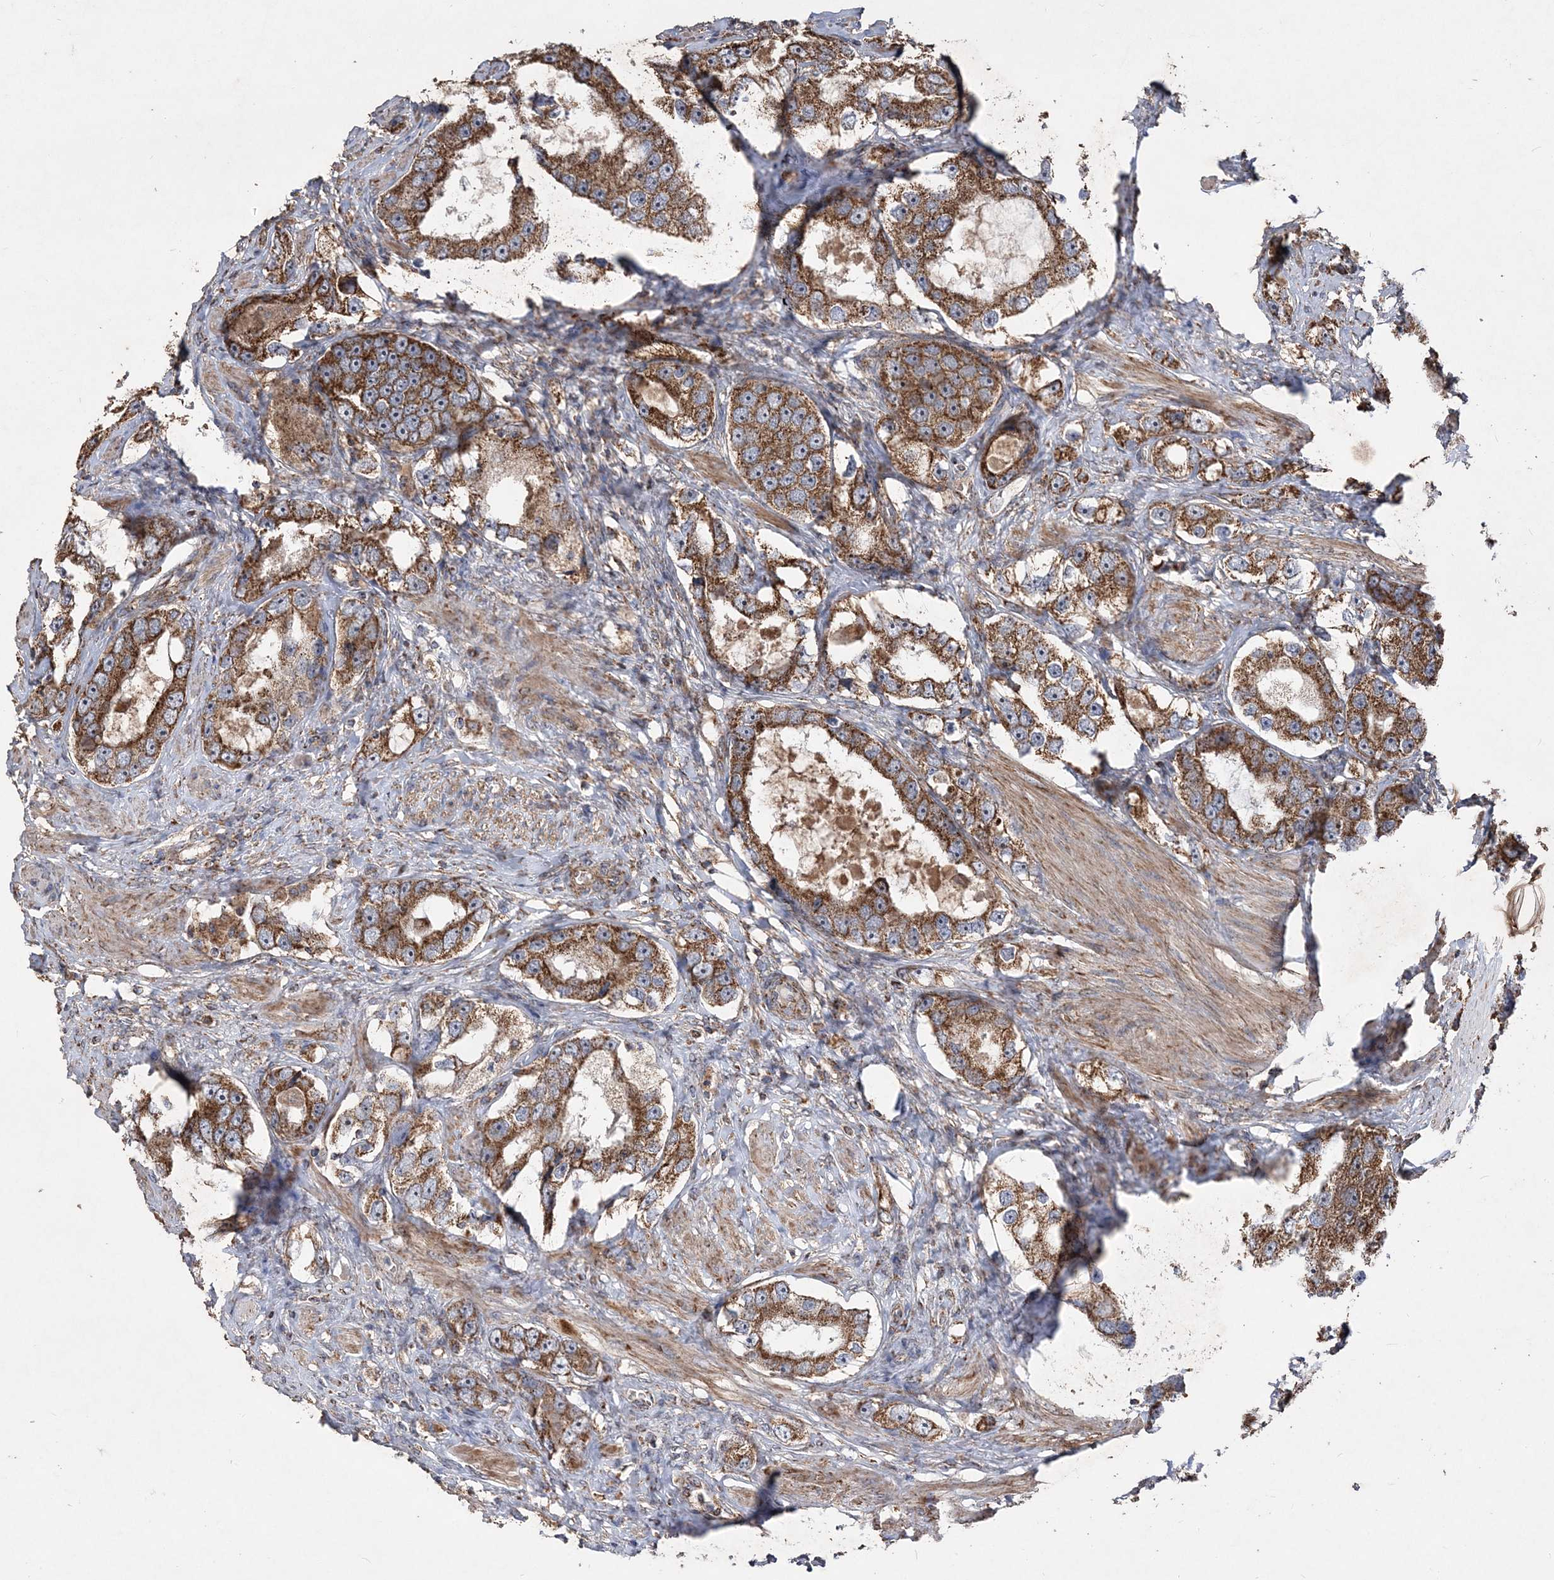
{"staining": {"intensity": "strong", "quantity": ">75%", "location": "cytoplasmic/membranous"}, "tissue": "prostate cancer", "cell_type": "Tumor cells", "image_type": "cancer", "snomed": [{"axis": "morphology", "description": "Adenocarcinoma, High grade"}, {"axis": "topography", "description": "Prostate"}], "caption": "A high amount of strong cytoplasmic/membranous staining is present in about >75% of tumor cells in prostate cancer tissue. (Stains: DAB in brown, nuclei in blue, Microscopy: brightfield microscopy at high magnification).", "gene": "POC5", "patient": {"sex": "male", "age": 63}}